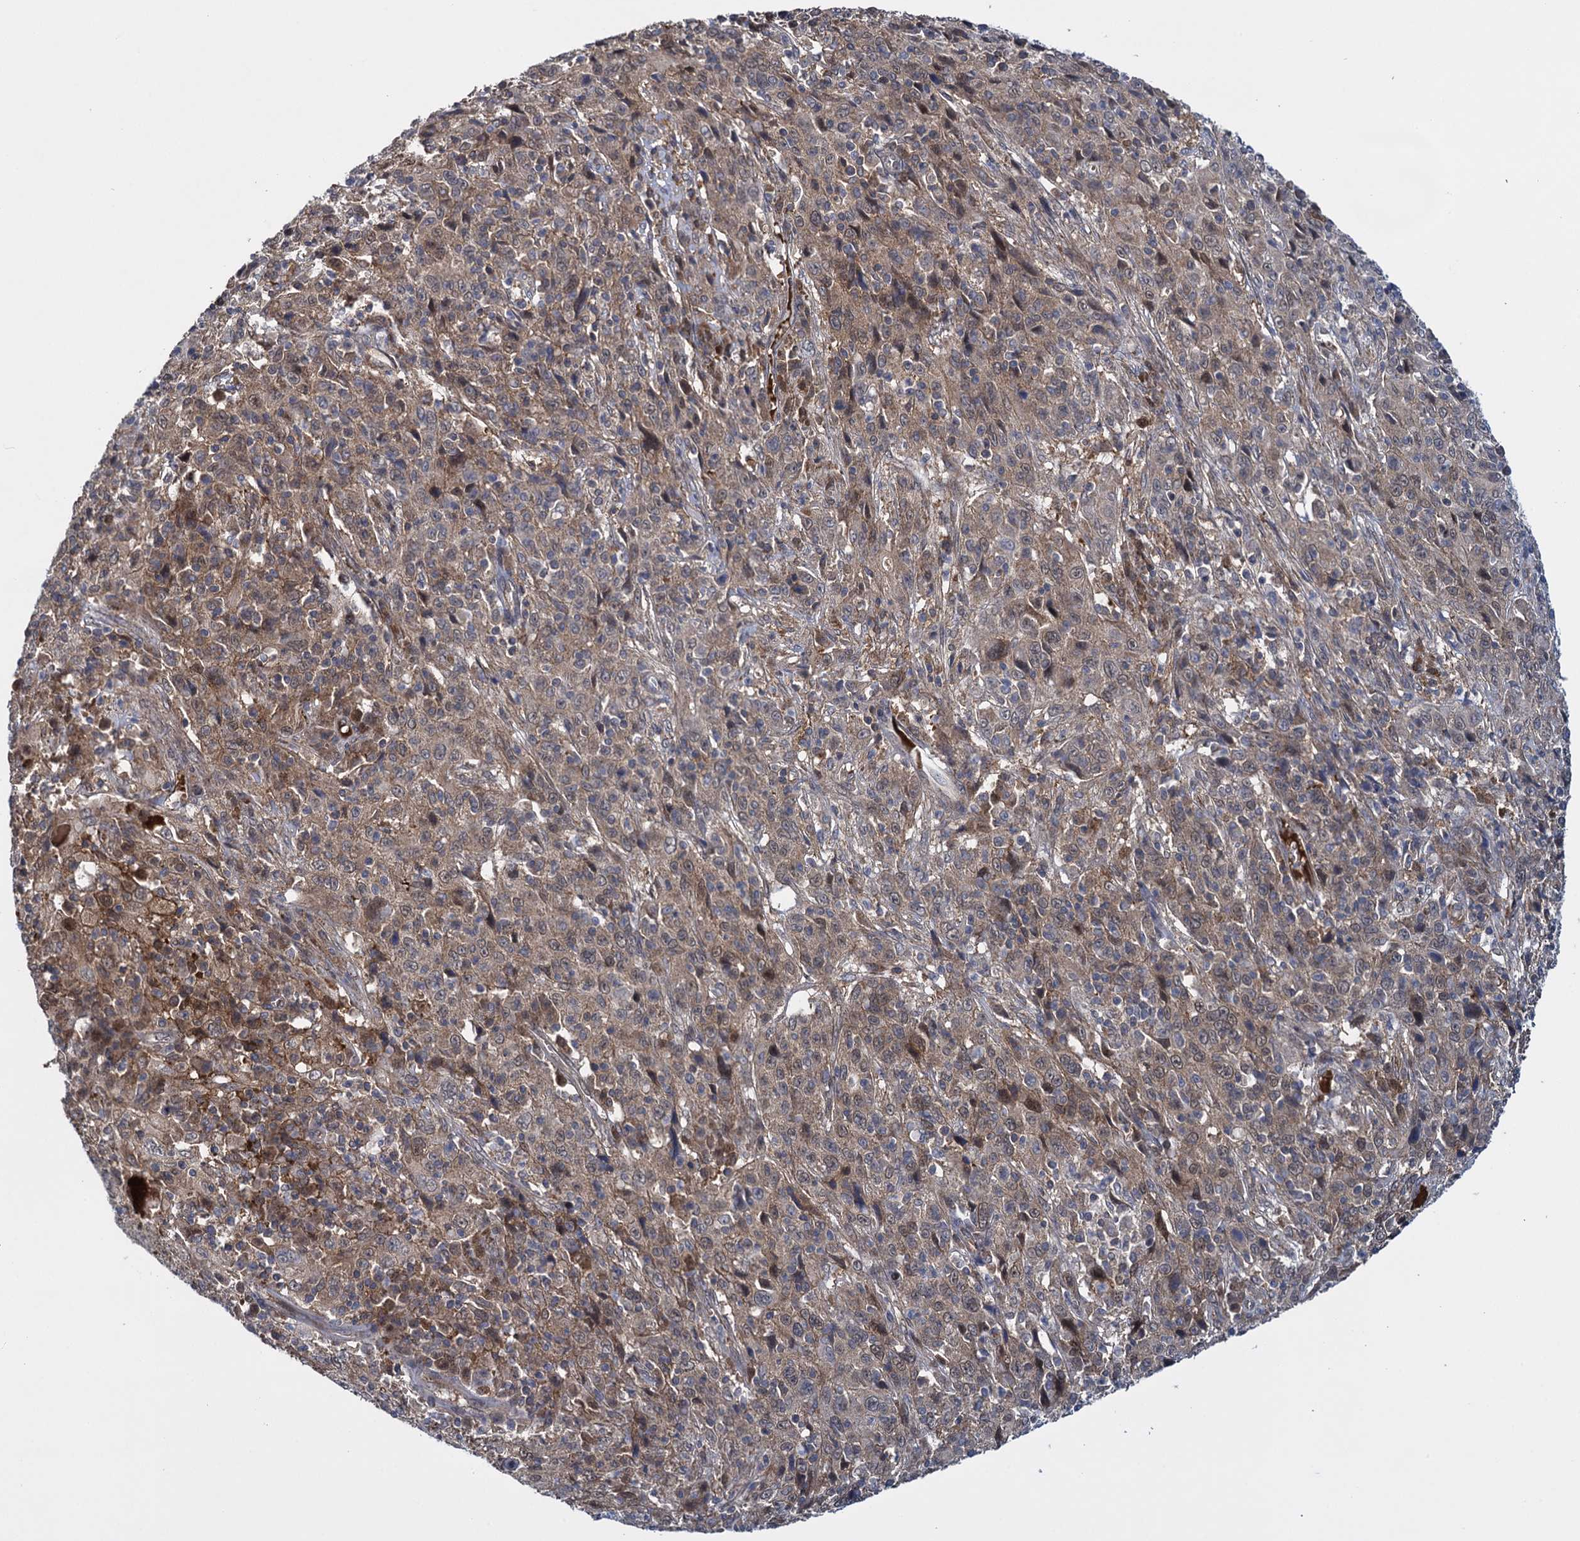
{"staining": {"intensity": "weak", "quantity": "25%-75%", "location": "cytoplasmic/membranous"}, "tissue": "cervical cancer", "cell_type": "Tumor cells", "image_type": "cancer", "snomed": [{"axis": "morphology", "description": "Squamous cell carcinoma, NOS"}, {"axis": "topography", "description": "Cervix"}], "caption": "Cervical cancer stained for a protein shows weak cytoplasmic/membranous positivity in tumor cells.", "gene": "GLO1", "patient": {"sex": "female", "age": 46}}